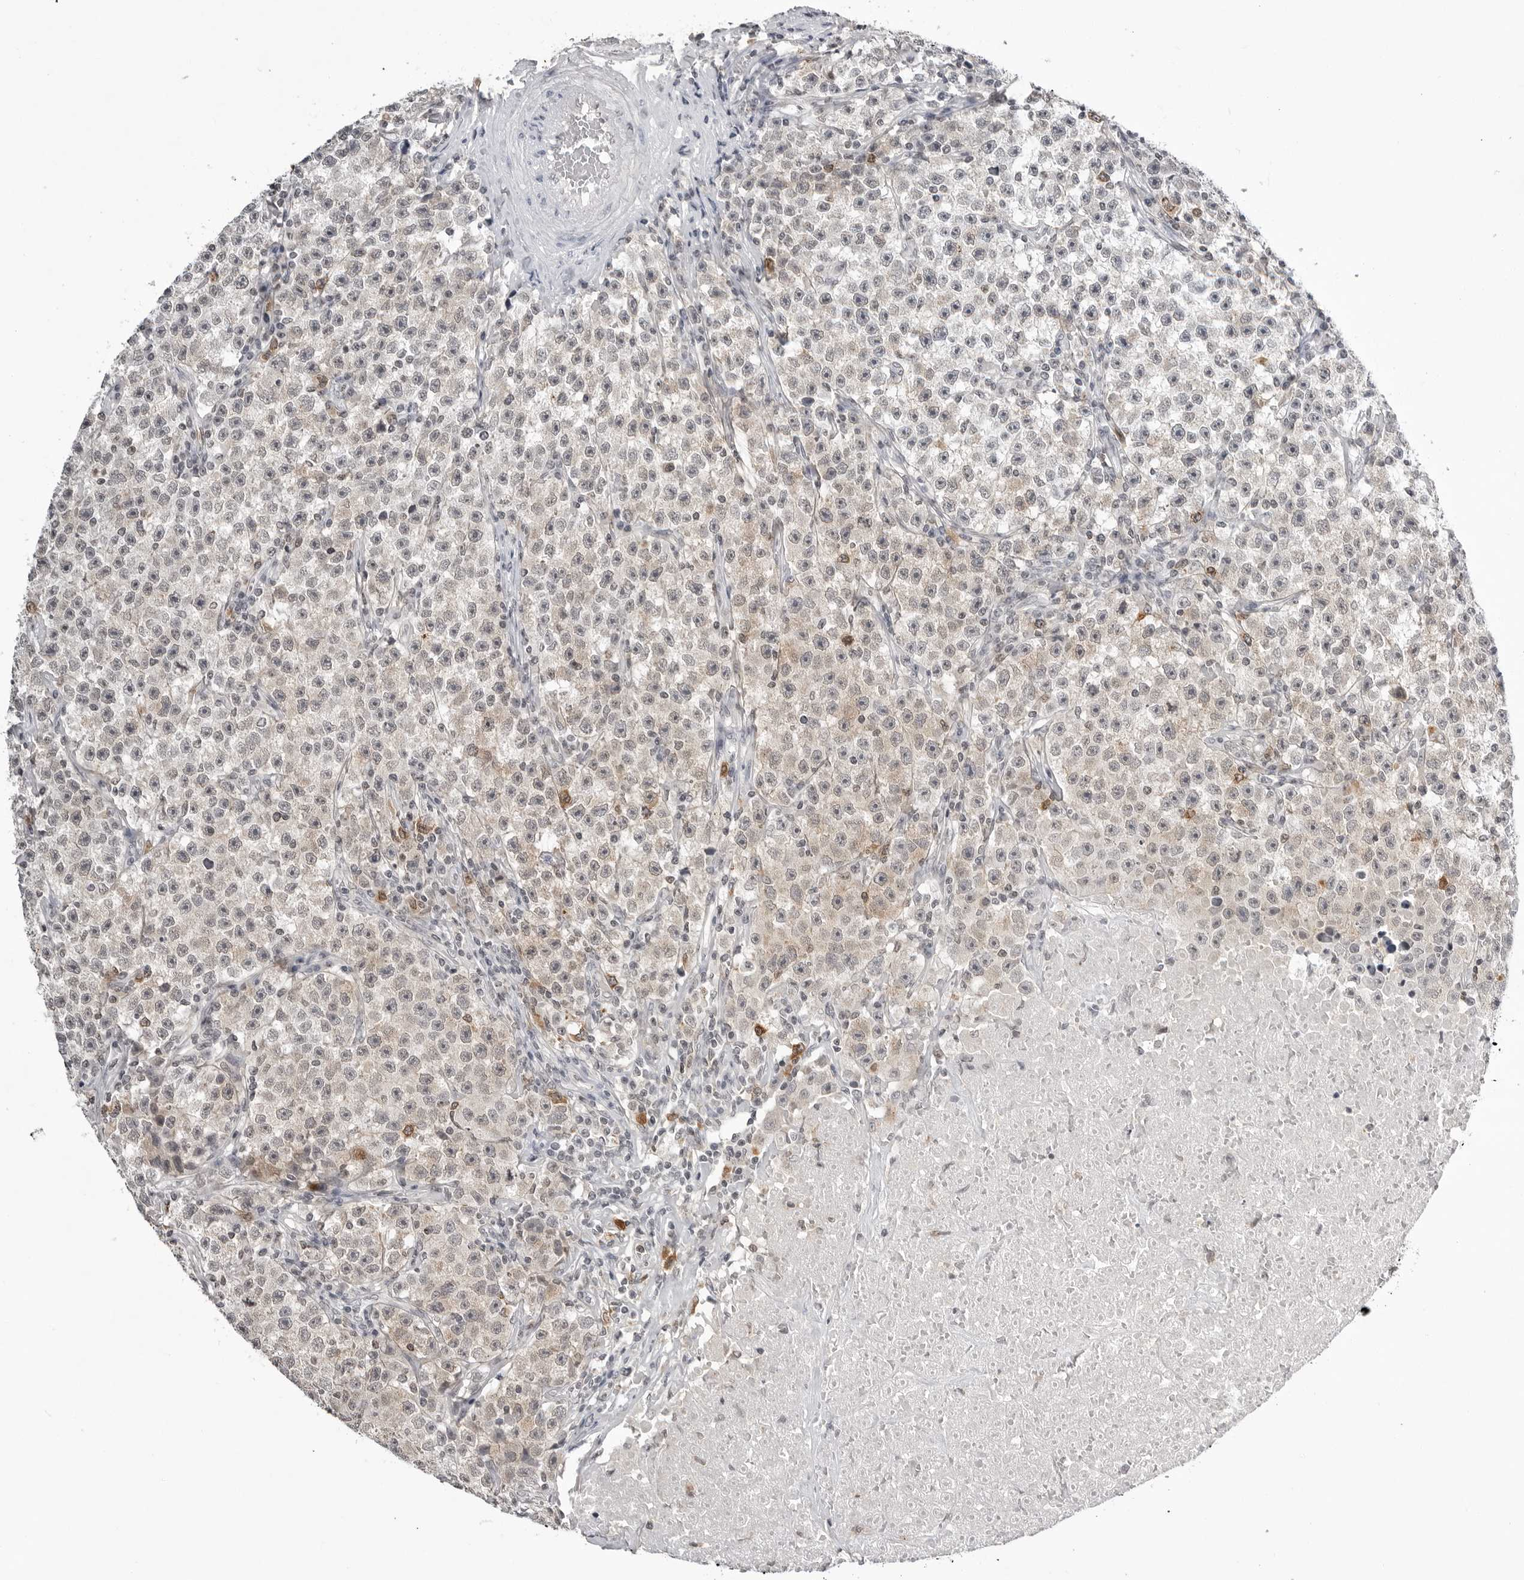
{"staining": {"intensity": "weak", "quantity": "<25%", "location": "cytoplasmic/membranous"}, "tissue": "testis cancer", "cell_type": "Tumor cells", "image_type": "cancer", "snomed": [{"axis": "morphology", "description": "Seminoma, NOS"}, {"axis": "topography", "description": "Testis"}], "caption": "This histopathology image is of testis cancer stained with immunohistochemistry to label a protein in brown with the nuclei are counter-stained blue. There is no staining in tumor cells.", "gene": "RRM1", "patient": {"sex": "male", "age": 22}}